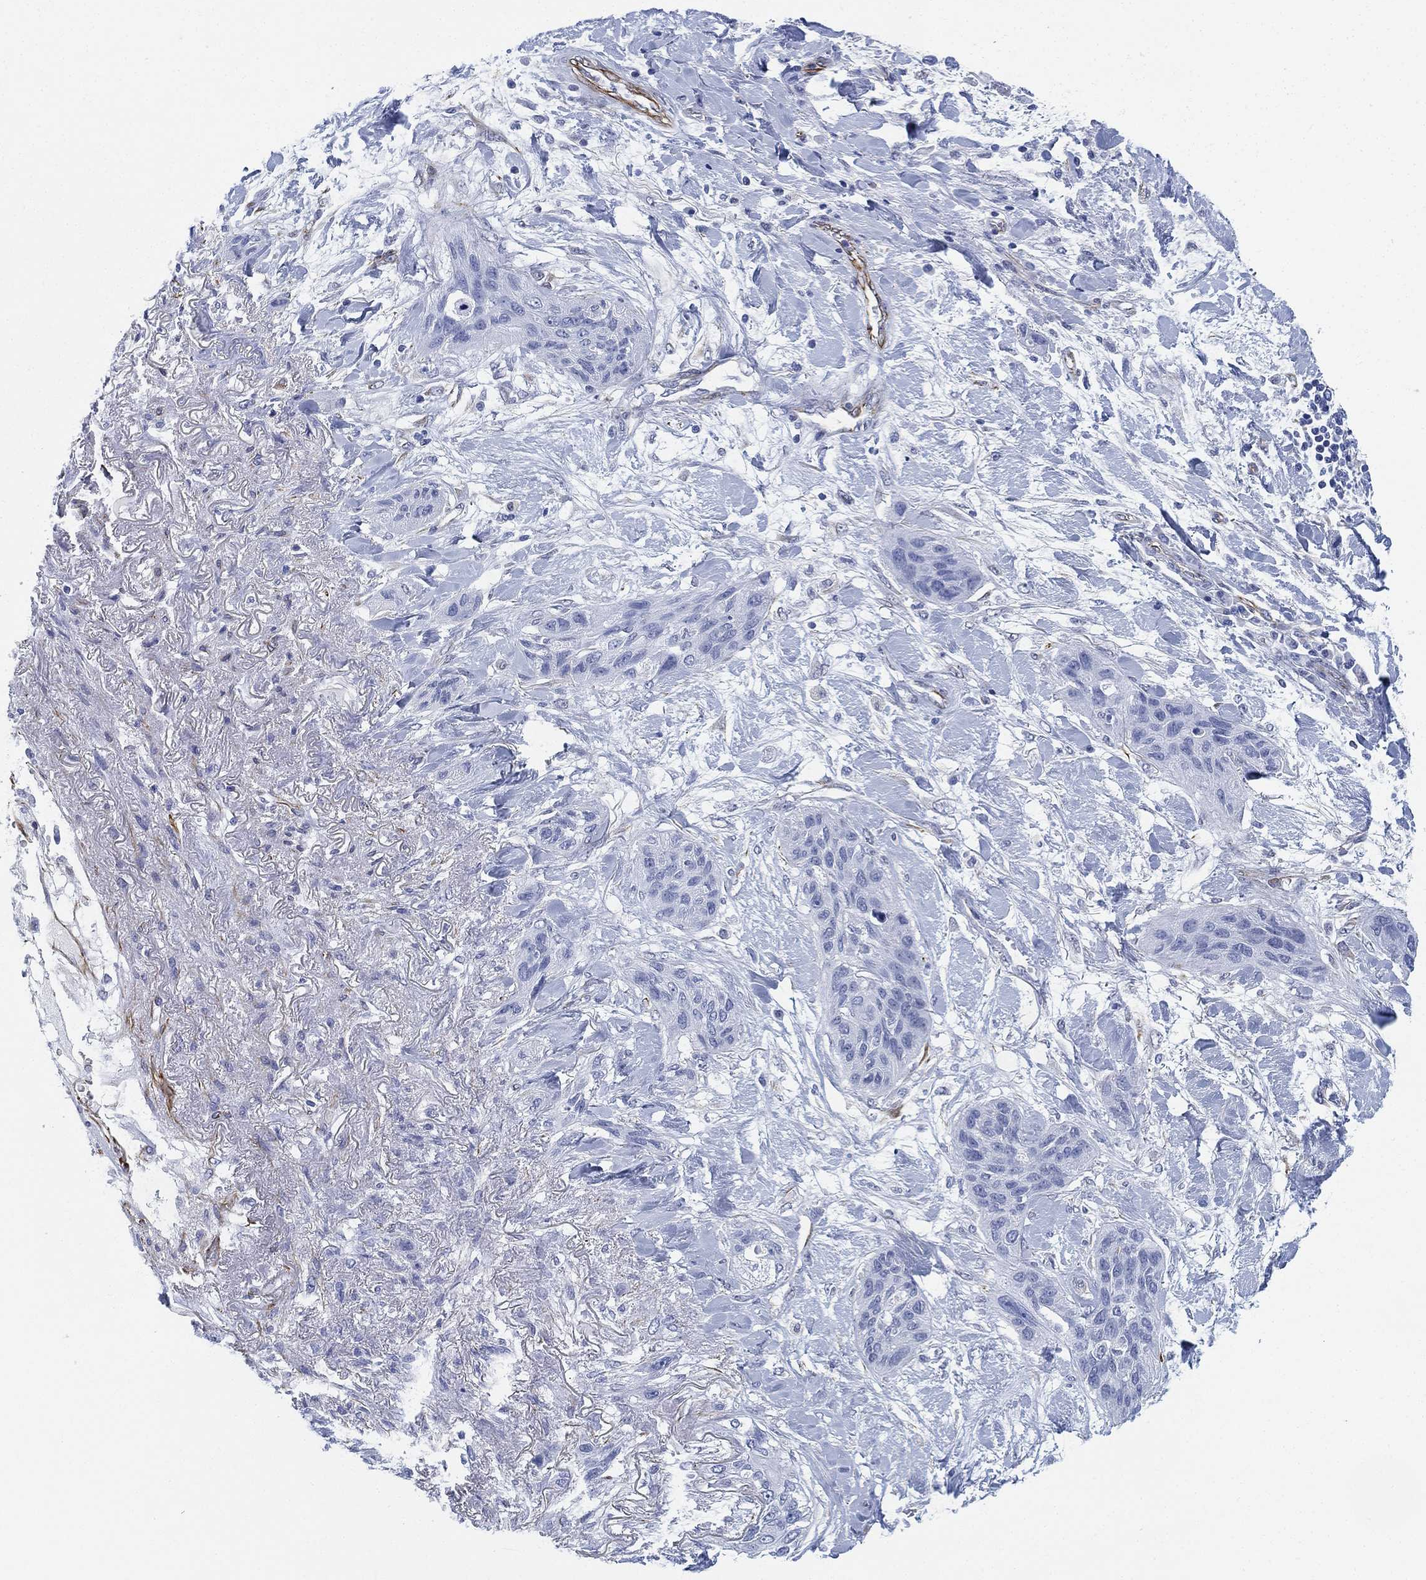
{"staining": {"intensity": "negative", "quantity": "none", "location": "none"}, "tissue": "lung cancer", "cell_type": "Tumor cells", "image_type": "cancer", "snomed": [{"axis": "morphology", "description": "Squamous cell carcinoma, NOS"}, {"axis": "topography", "description": "Lung"}], "caption": "Micrograph shows no significant protein positivity in tumor cells of lung squamous cell carcinoma. (Immunohistochemistry (ihc), brightfield microscopy, high magnification).", "gene": "PSKH2", "patient": {"sex": "female", "age": 70}}